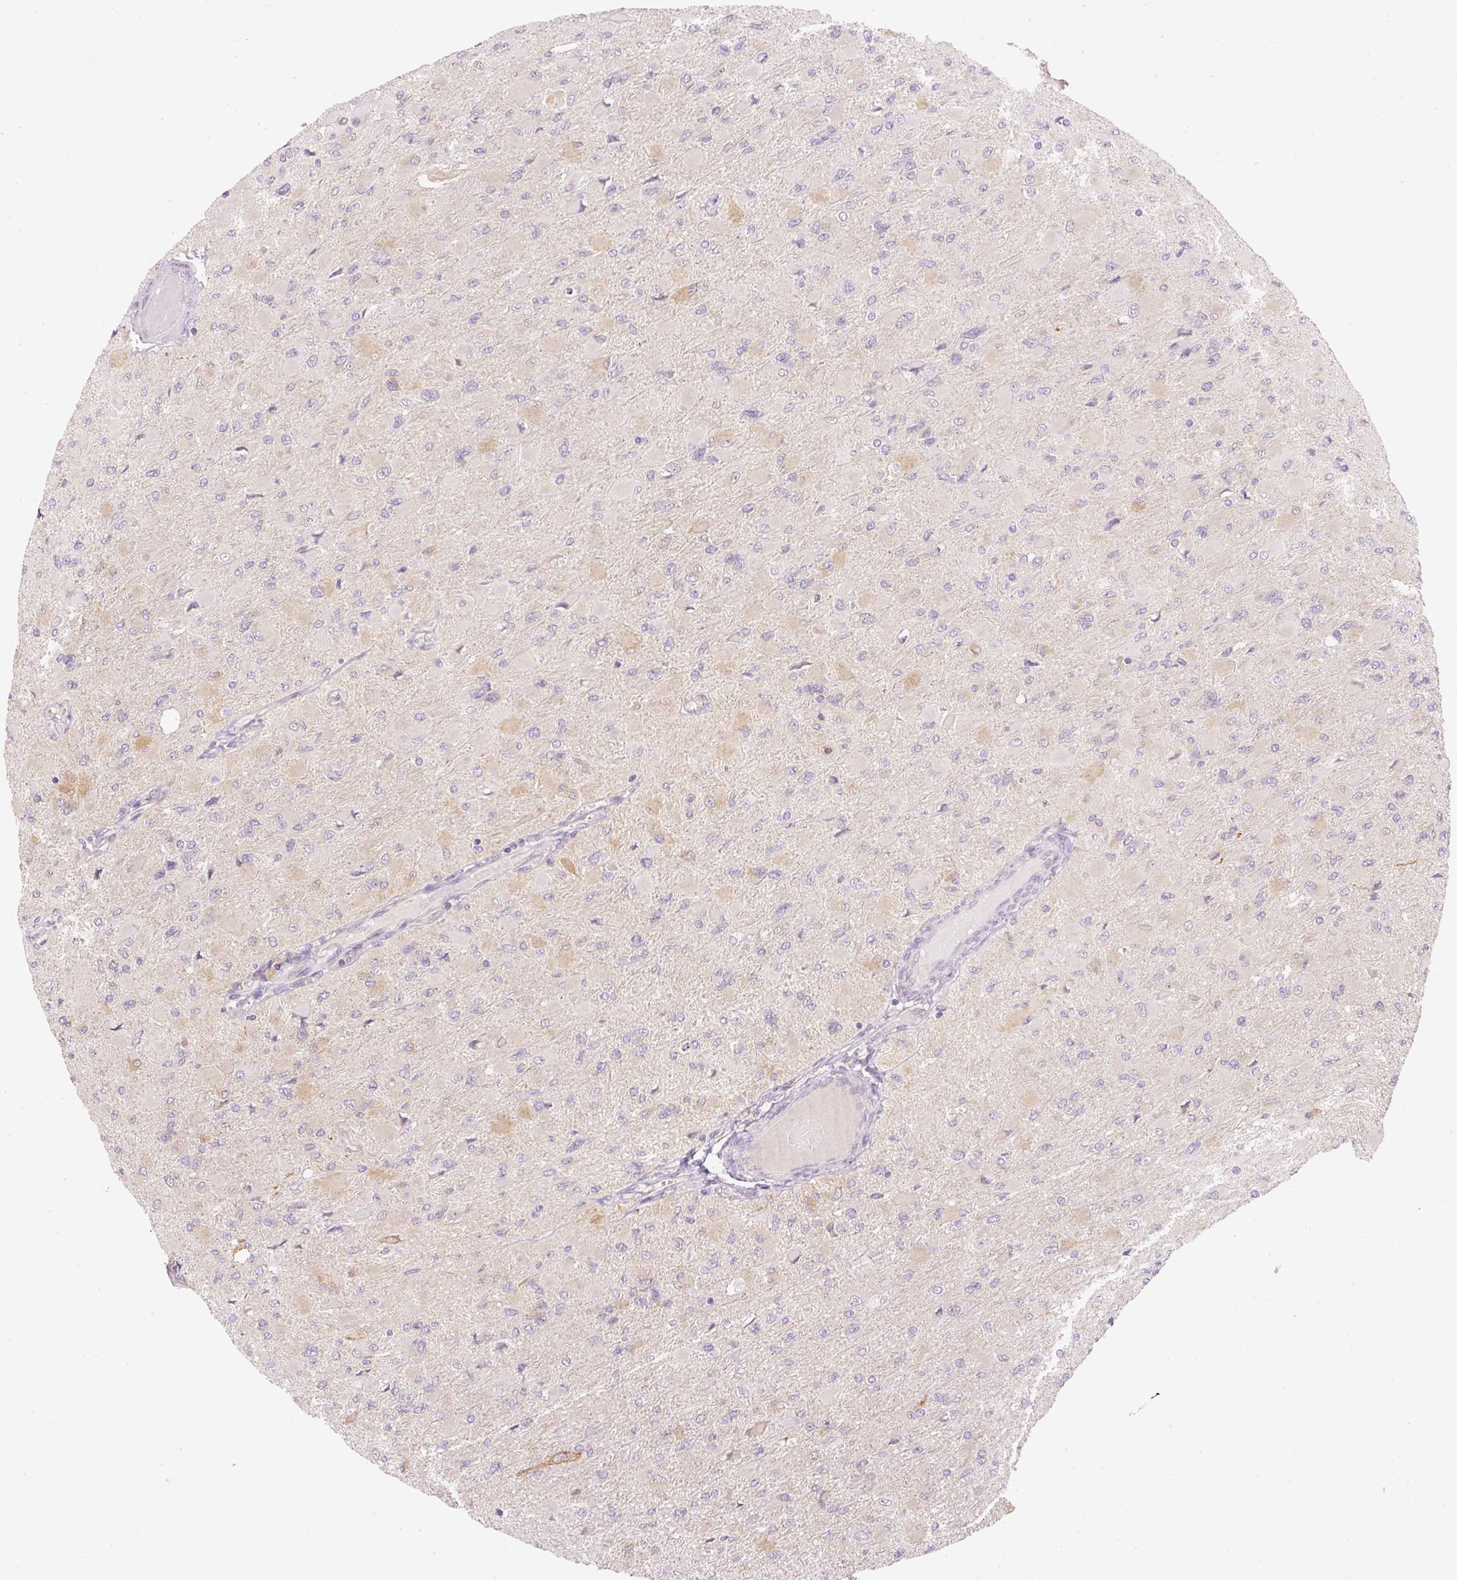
{"staining": {"intensity": "negative", "quantity": "none", "location": "none"}, "tissue": "glioma", "cell_type": "Tumor cells", "image_type": "cancer", "snomed": [{"axis": "morphology", "description": "Glioma, malignant, High grade"}, {"axis": "topography", "description": "Cerebral cortex"}], "caption": "This is an immunohistochemistry (IHC) histopathology image of glioma. There is no expression in tumor cells.", "gene": "CTTNBP2", "patient": {"sex": "female", "age": 36}}